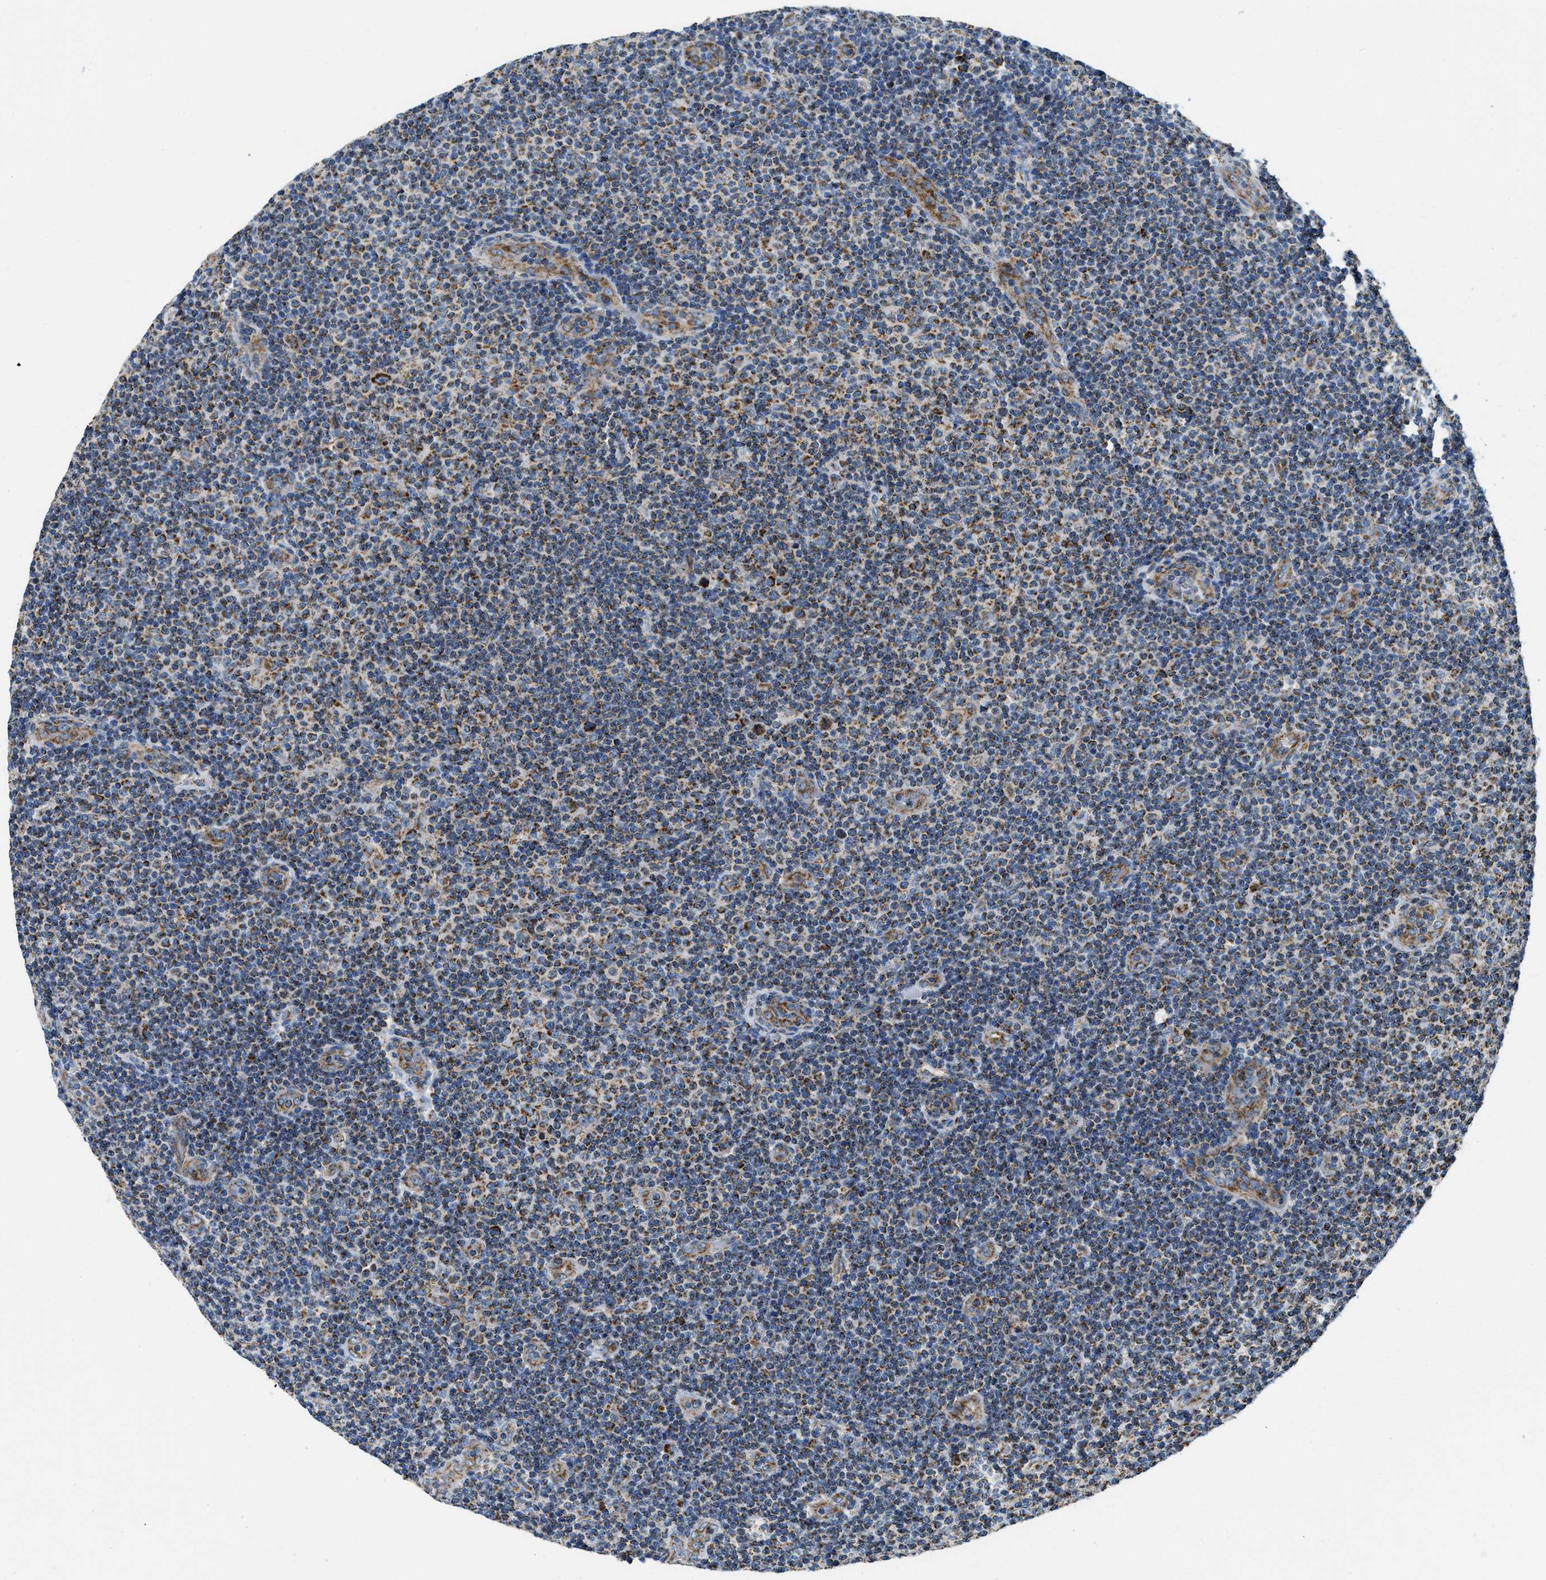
{"staining": {"intensity": "strong", "quantity": "25%-75%", "location": "cytoplasmic/membranous"}, "tissue": "lymphoma", "cell_type": "Tumor cells", "image_type": "cancer", "snomed": [{"axis": "morphology", "description": "Malignant lymphoma, non-Hodgkin's type, Low grade"}, {"axis": "topography", "description": "Lymph node"}], "caption": "IHC micrograph of neoplastic tissue: human lymphoma stained using IHC displays high levels of strong protein expression localized specifically in the cytoplasmic/membranous of tumor cells, appearing as a cytoplasmic/membranous brown color.", "gene": "STK33", "patient": {"sex": "male", "age": 83}}